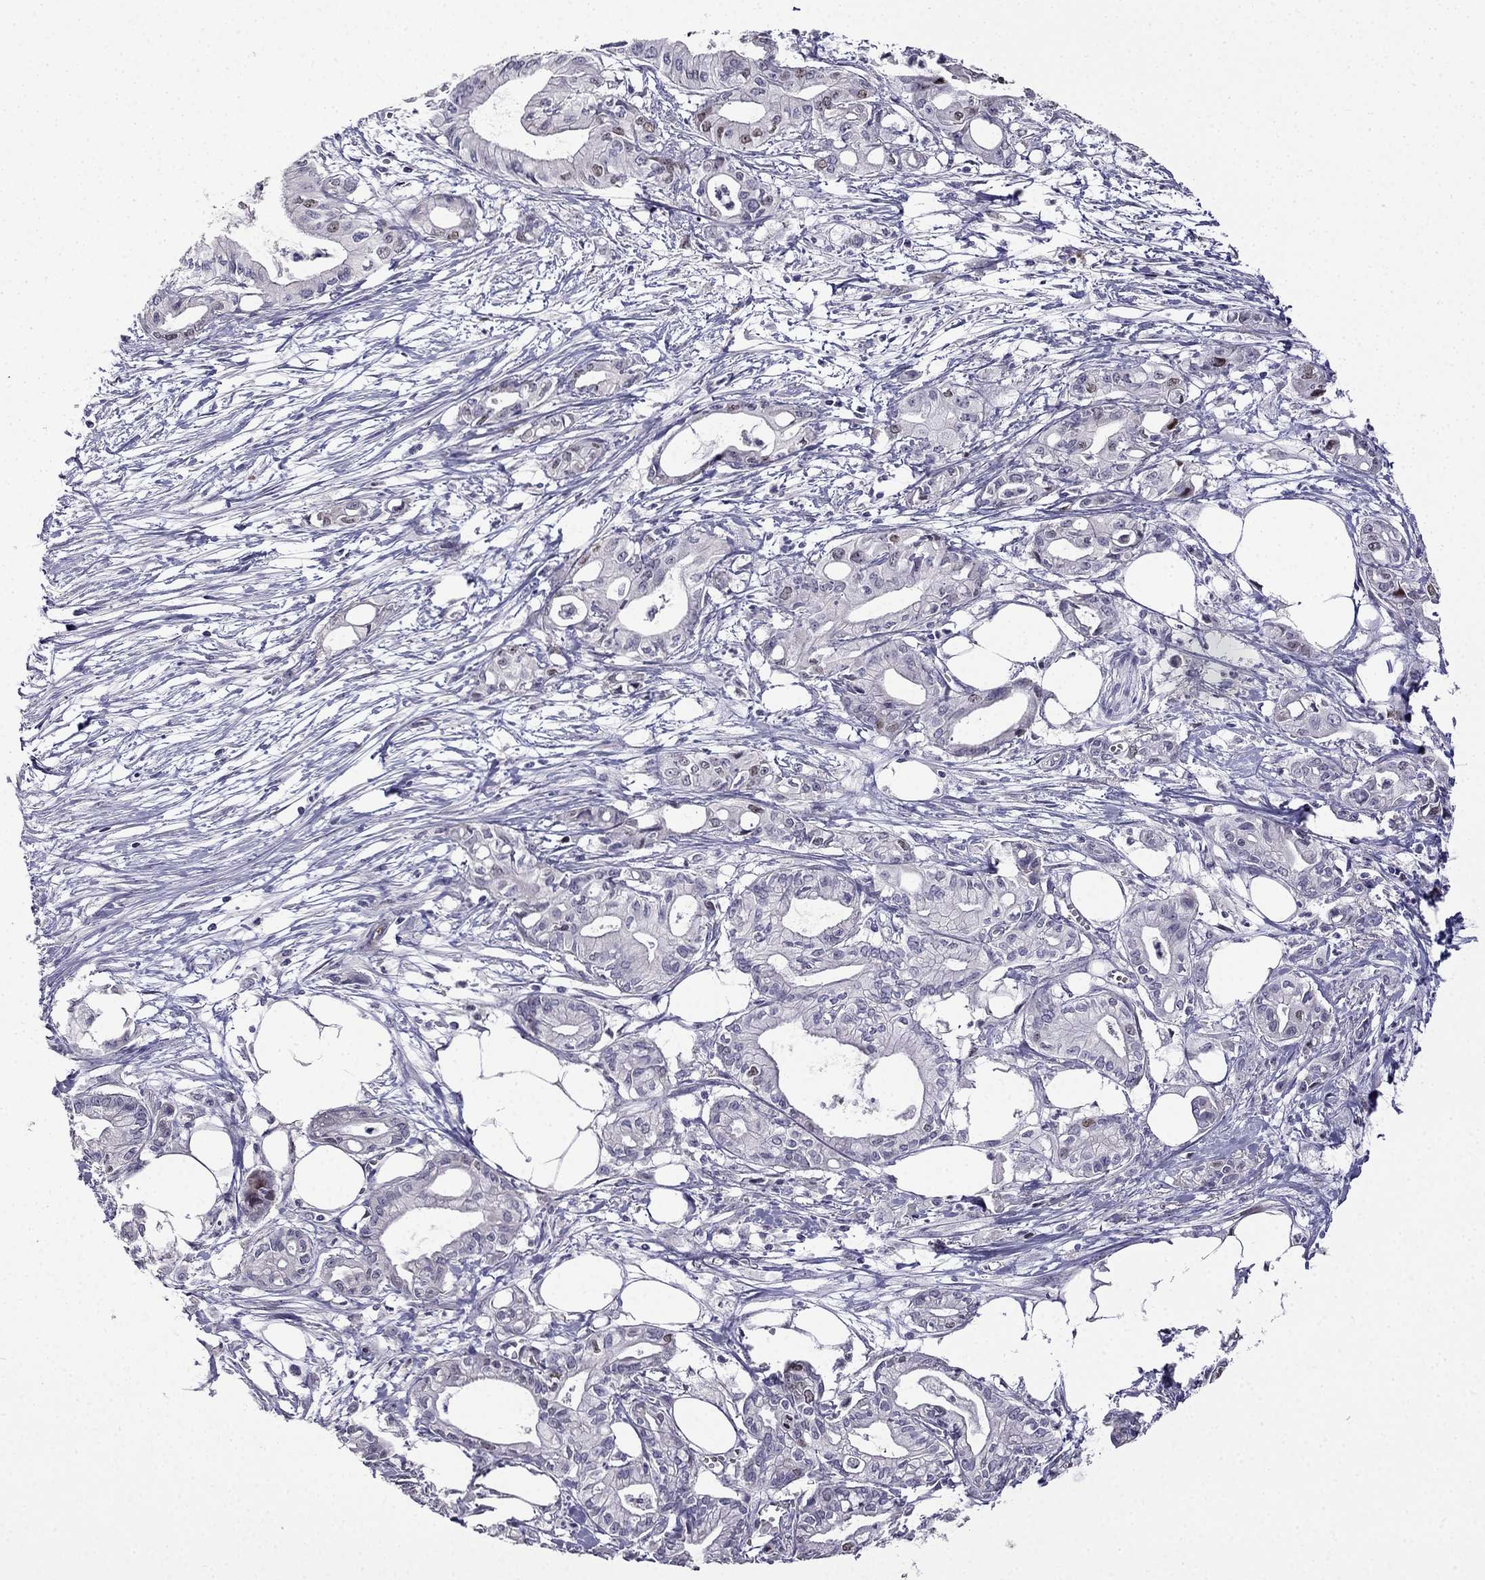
{"staining": {"intensity": "moderate", "quantity": "<25%", "location": "nuclear"}, "tissue": "pancreatic cancer", "cell_type": "Tumor cells", "image_type": "cancer", "snomed": [{"axis": "morphology", "description": "Adenocarcinoma, NOS"}, {"axis": "topography", "description": "Pancreas"}], "caption": "DAB (3,3'-diaminobenzidine) immunohistochemical staining of human pancreatic adenocarcinoma reveals moderate nuclear protein staining in about <25% of tumor cells.", "gene": "UHRF1", "patient": {"sex": "male", "age": 71}}